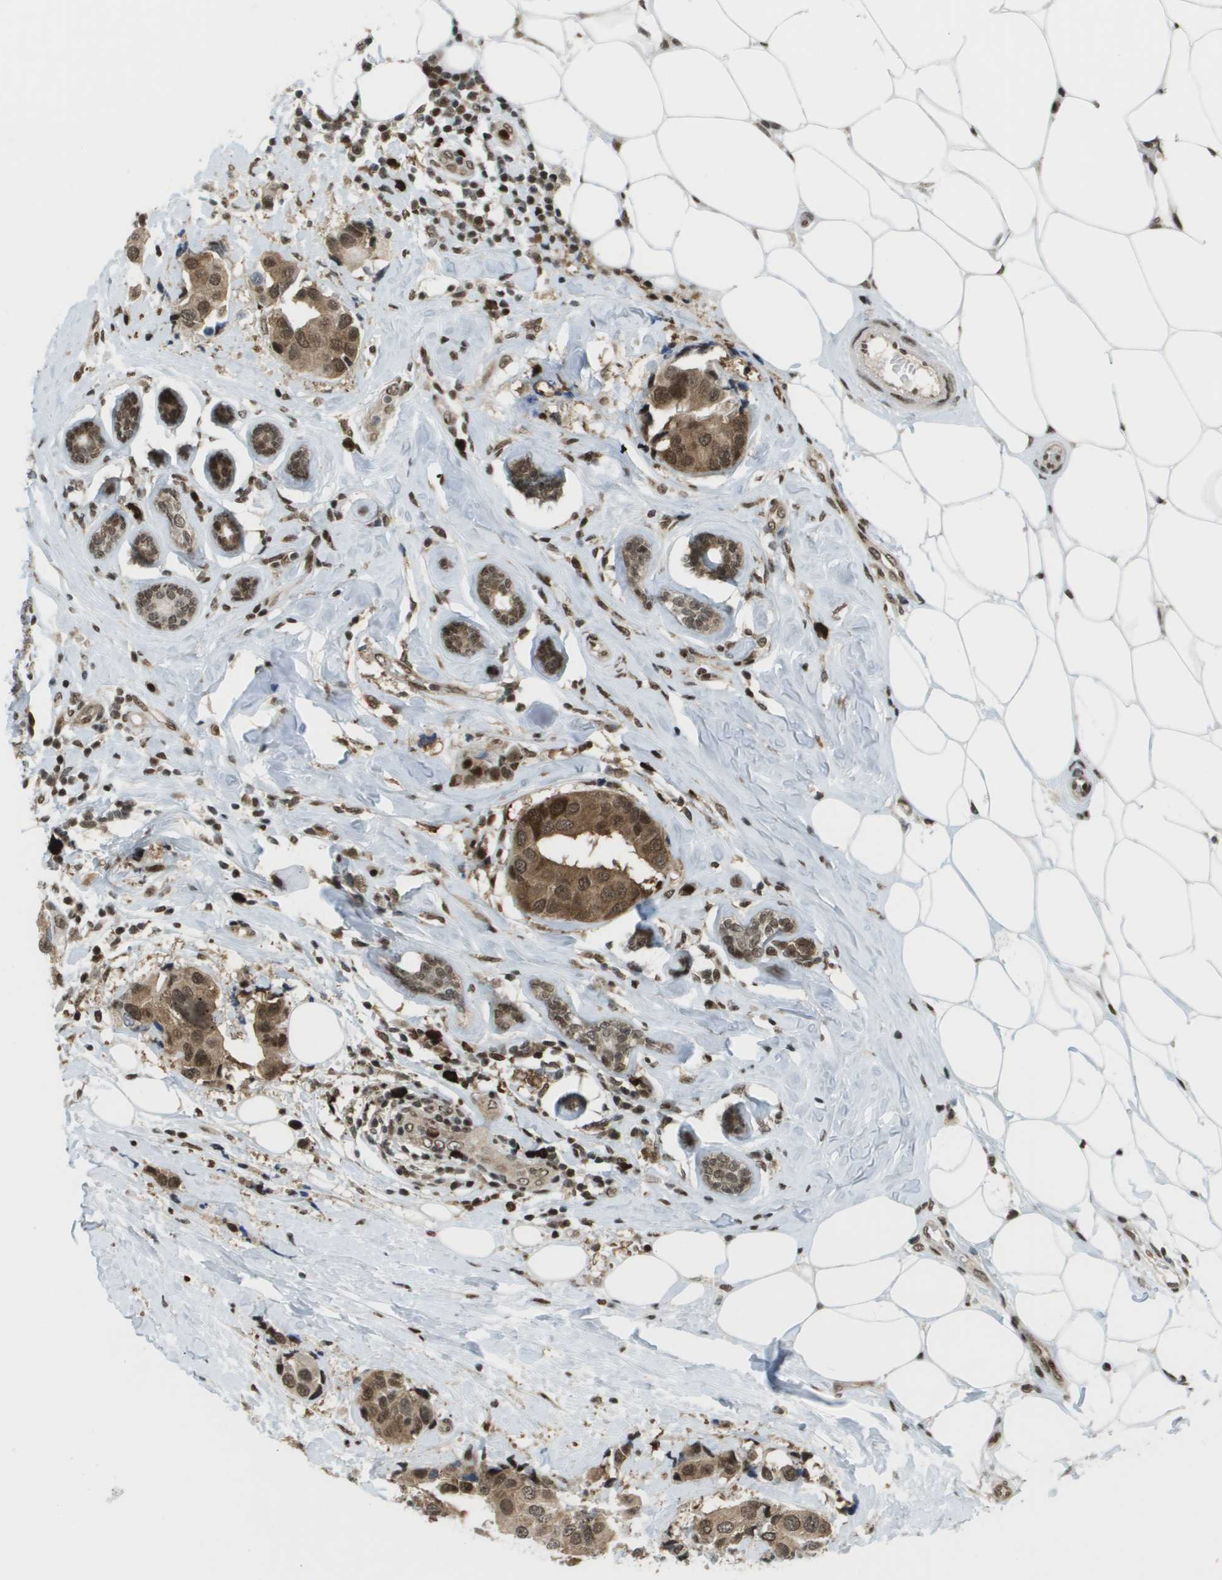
{"staining": {"intensity": "moderate", "quantity": ">75%", "location": "cytoplasmic/membranous,nuclear"}, "tissue": "breast cancer", "cell_type": "Tumor cells", "image_type": "cancer", "snomed": [{"axis": "morphology", "description": "Normal tissue, NOS"}, {"axis": "morphology", "description": "Duct carcinoma"}, {"axis": "topography", "description": "Breast"}], "caption": "Approximately >75% of tumor cells in human intraductal carcinoma (breast) display moderate cytoplasmic/membranous and nuclear protein expression as visualized by brown immunohistochemical staining.", "gene": "IRF7", "patient": {"sex": "female", "age": 39}}